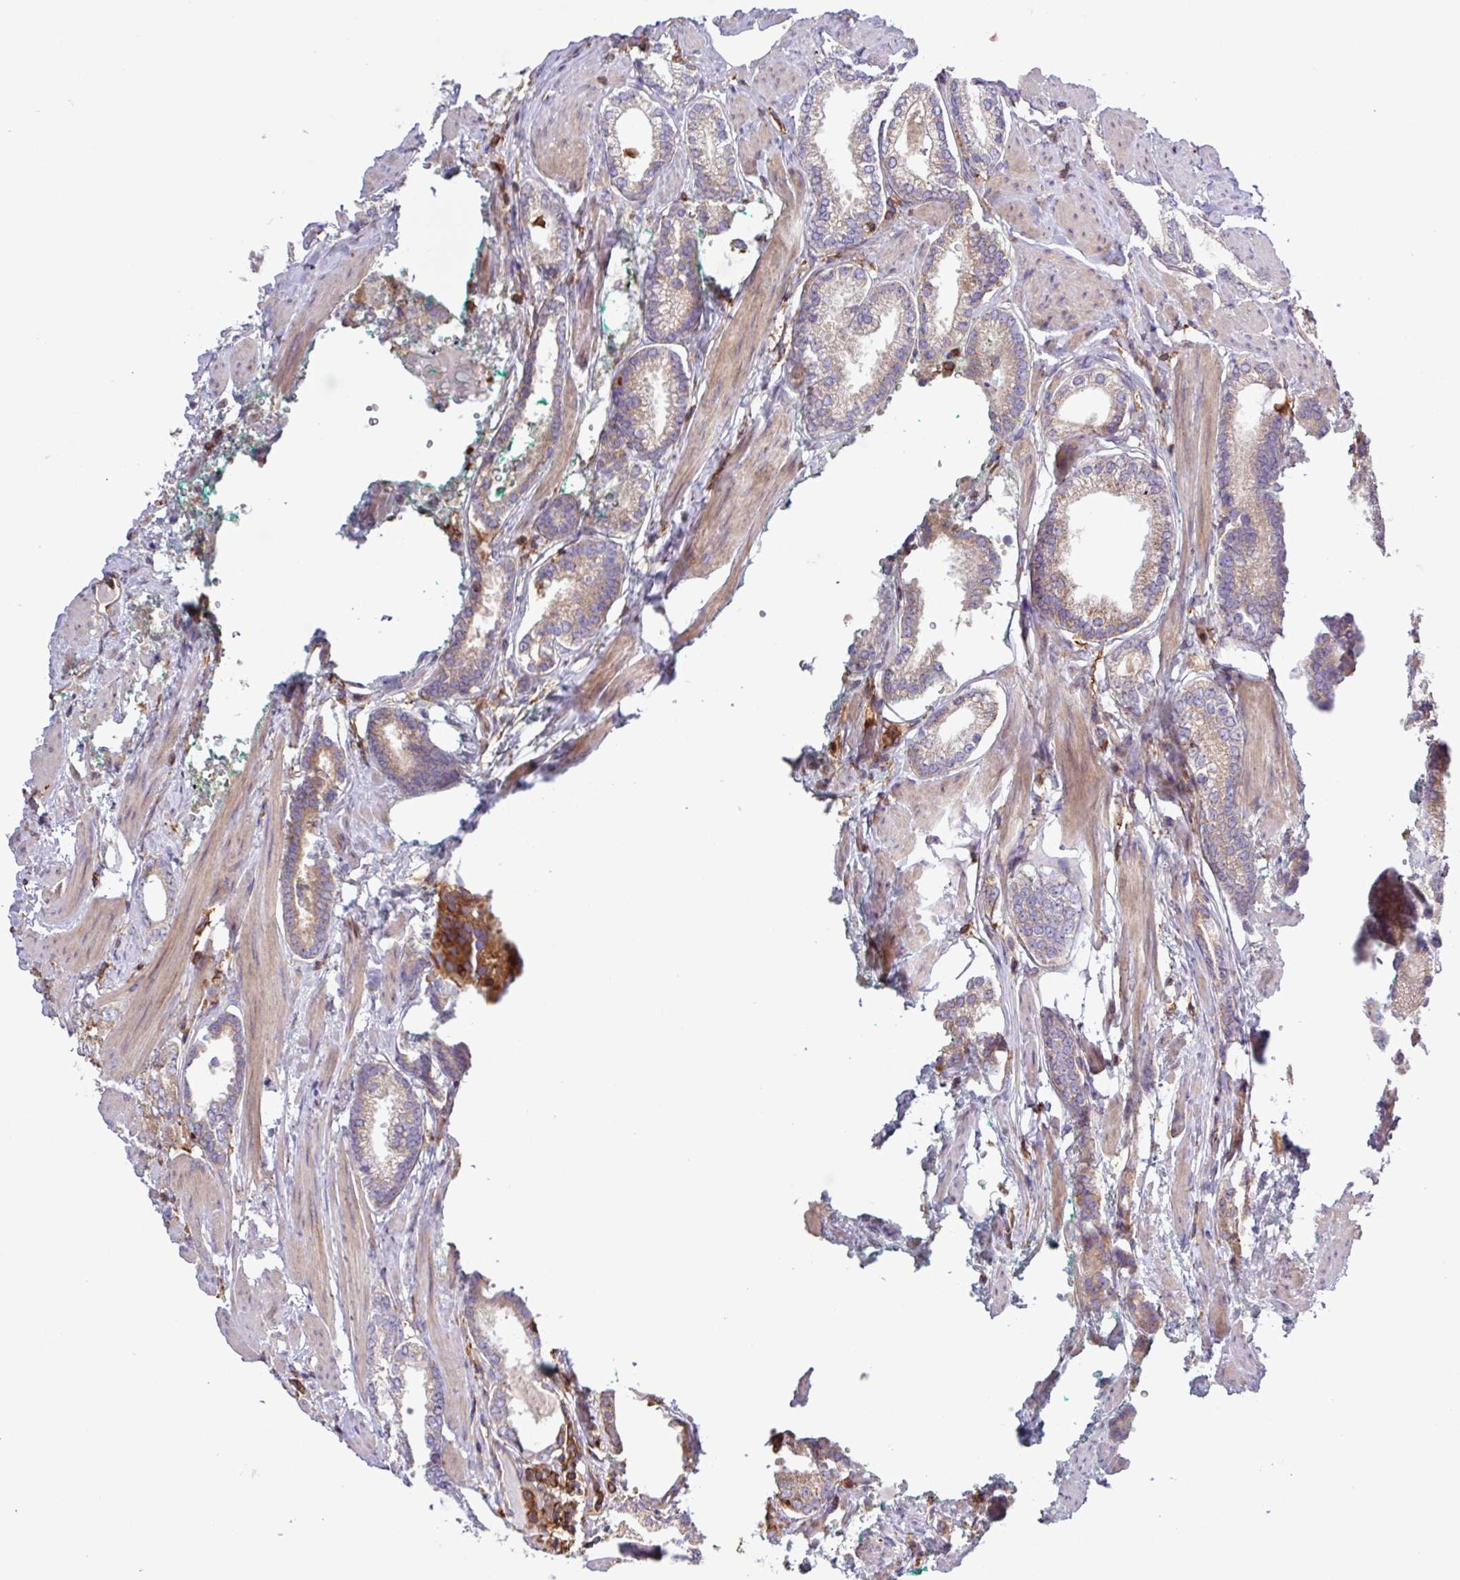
{"staining": {"intensity": "moderate", "quantity": ">75%", "location": "cytoplasmic/membranous"}, "tissue": "prostate cancer", "cell_type": "Tumor cells", "image_type": "cancer", "snomed": [{"axis": "morphology", "description": "Adenocarcinoma, High grade"}, {"axis": "topography", "description": "Prostate"}], "caption": "High-power microscopy captured an immunohistochemistry photomicrograph of prostate cancer (high-grade adenocarcinoma), revealing moderate cytoplasmic/membranous positivity in about >75% of tumor cells.", "gene": "ACTR3", "patient": {"sex": "male", "age": 71}}